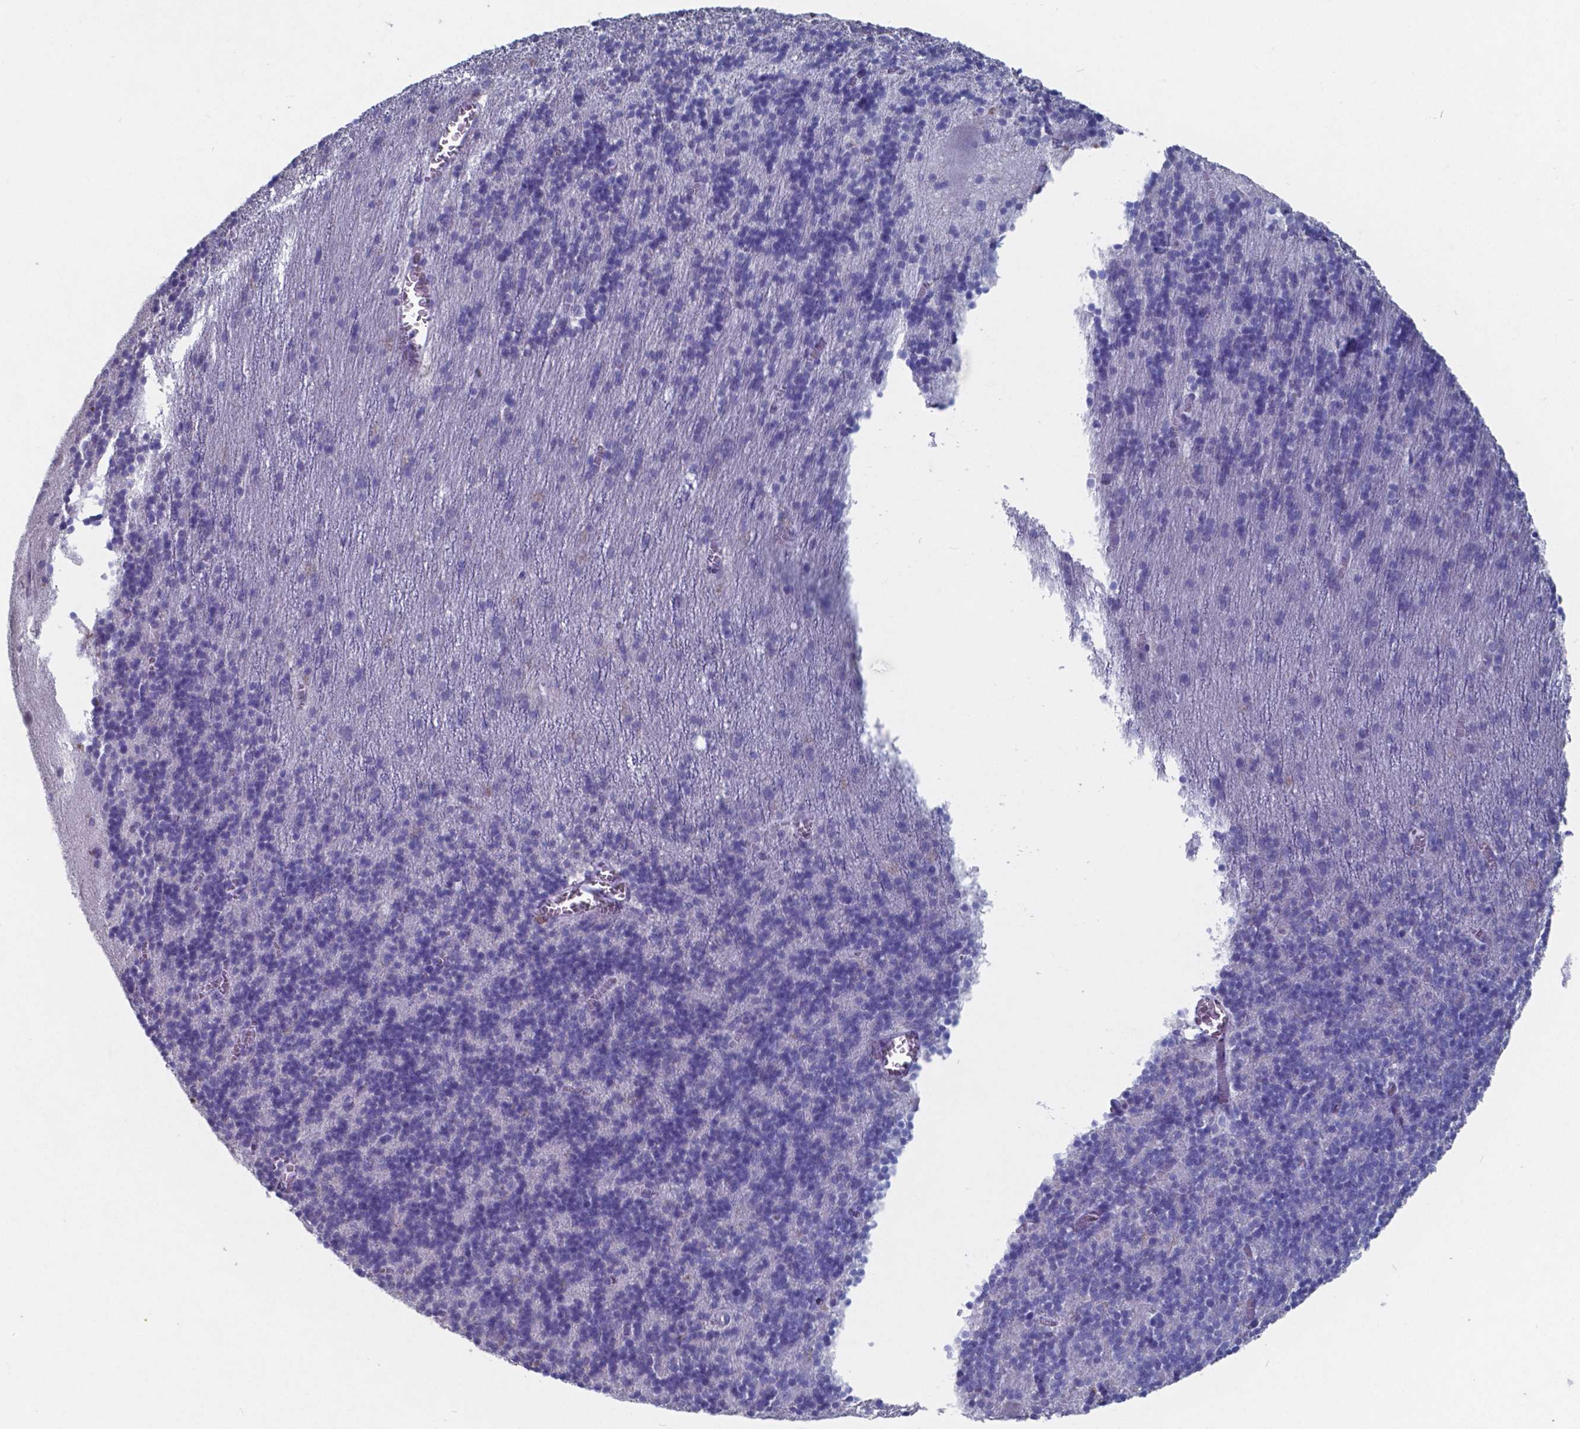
{"staining": {"intensity": "negative", "quantity": "none", "location": "none"}, "tissue": "cerebellum", "cell_type": "Cells in granular layer", "image_type": "normal", "snomed": [{"axis": "morphology", "description": "Normal tissue, NOS"}, {"axis": "topography", "description": "Cerebellum"}], "caption": "DAB (3,3'-diaminobenzidine) immunohistochemical staining of benign cerebellum exhibits no significant positivity in cells in granular layer. (Stains: DAB (3,3'-diaminobenzidine) immunohistochemistry (IHC) with hematoxylin counter stain, Microscopy: brightfield microscopy at high magnification).", "gene": "TTR", "patient": {"sex": "male", "age": 70}}